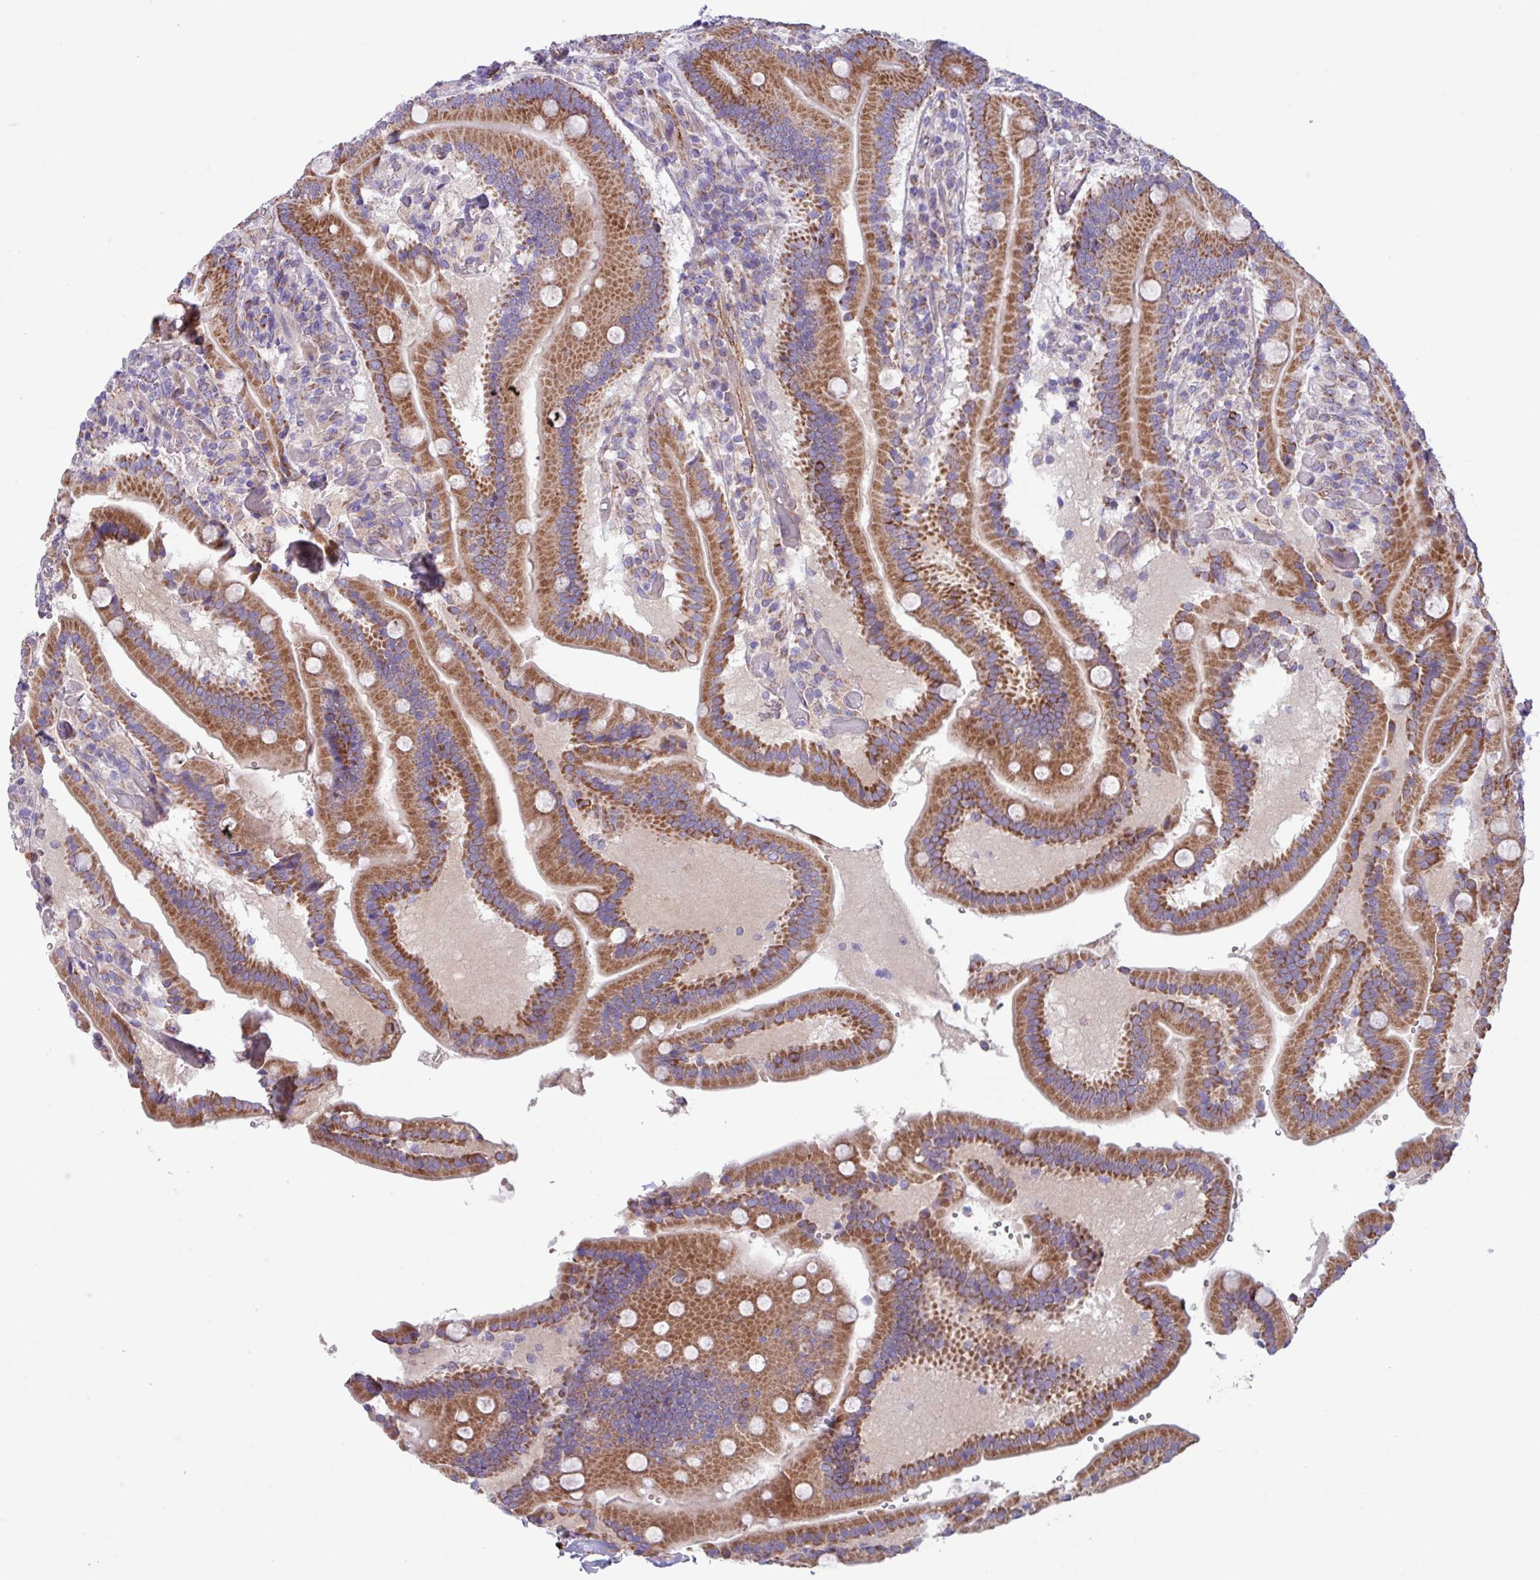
{"staining": {"intensity": "moderate", "quantity": ">75%", "location": "cytoplasmic/membranous"}, "tissue": "duodenum", "cell_type": "Glandular cells", "image_type": "normal", "snomed": [{"axis": "morphology", "description": "Normal tissue, NOS"}, {"axis": "topography", "description": "Duodenum"}], "caption": "Duodenum stained with a brown dye shows moderate cytoplasmic/membranous positive positivity in about >75% of glandular cells.", "gene": "OTULIN", "patient": {"sex": "female", "age": 62}}